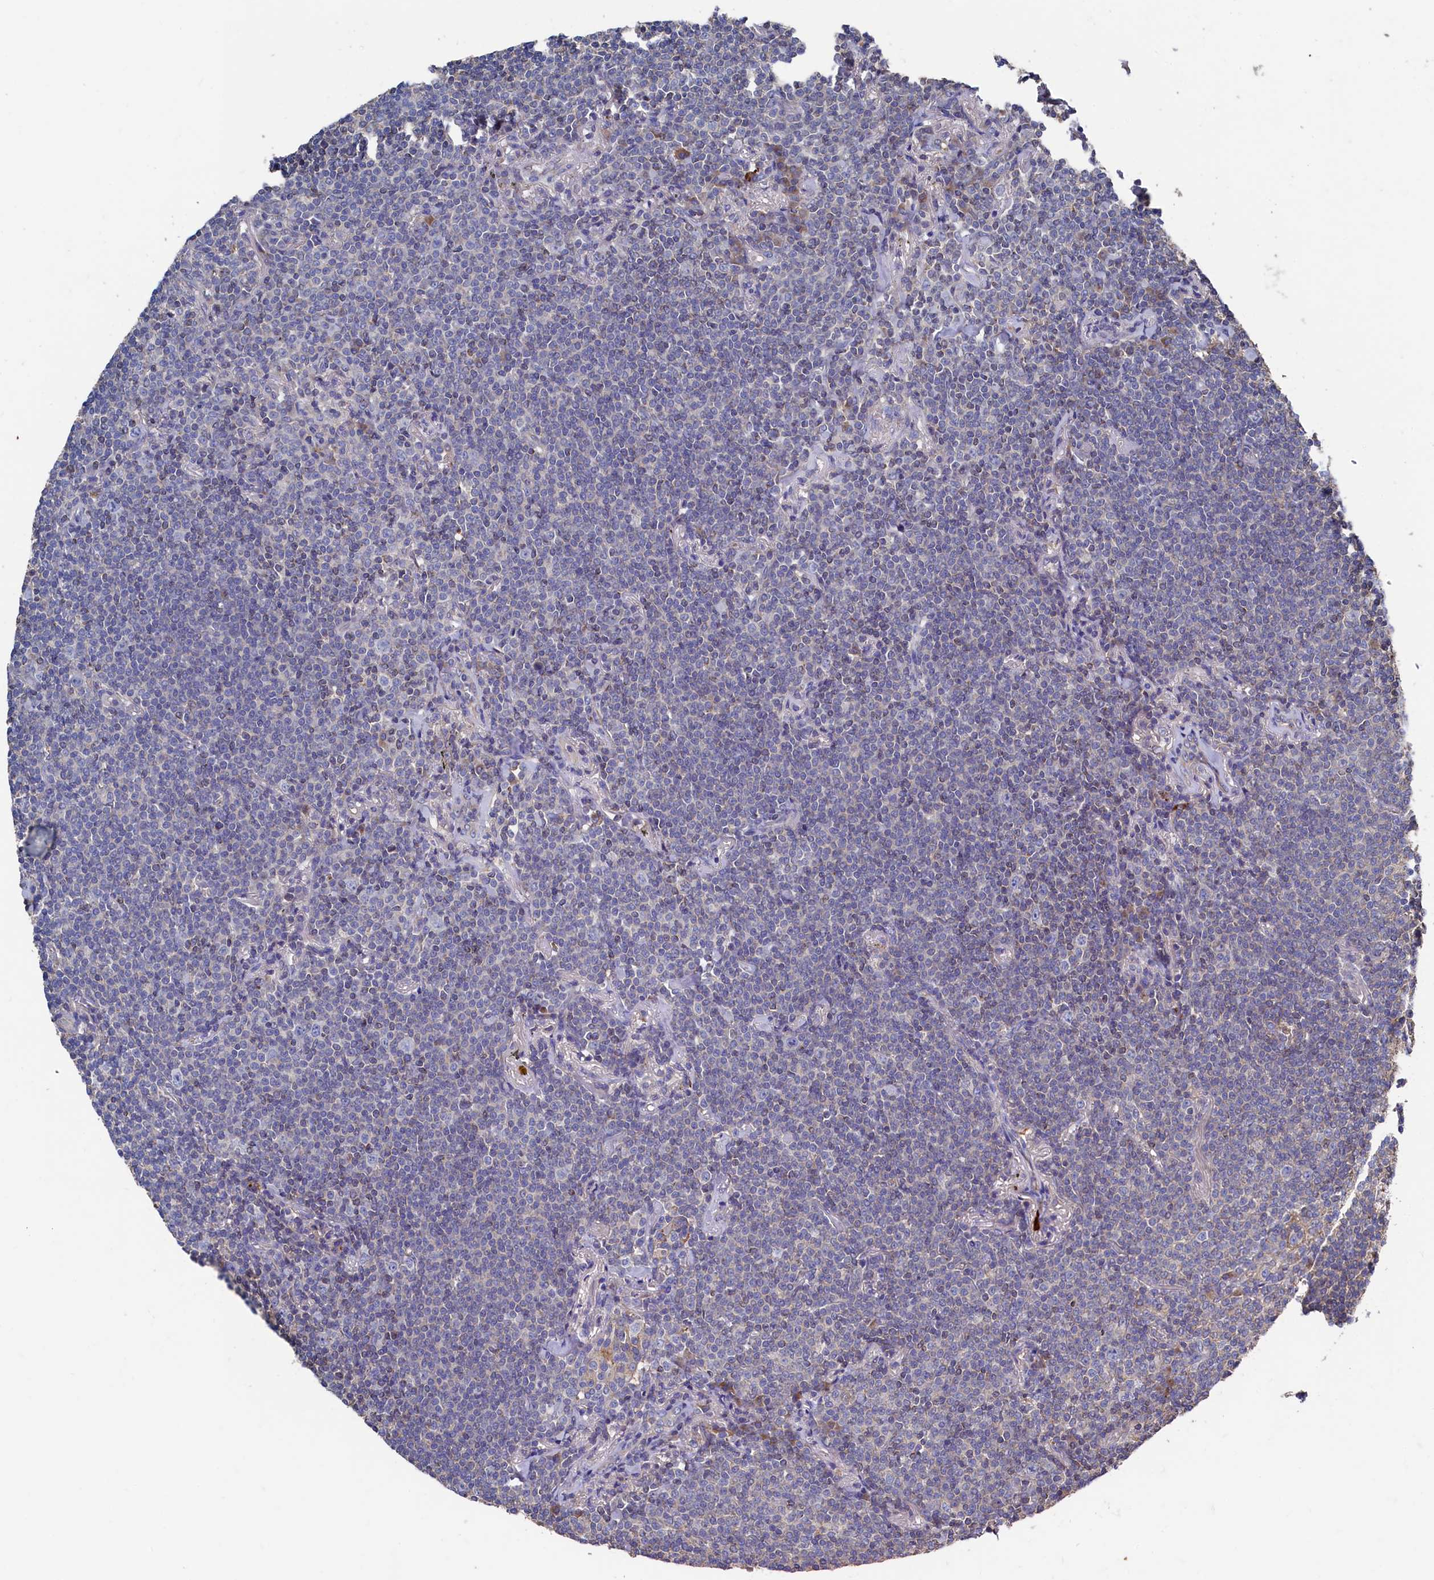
{"staining": {"intensity": "negative", "quantity": "none", "location": "none"}, "tissue": "lymphoma", "cell_type": "Tumor cells", "image_type": "cancer", "snomed": [{"axis": "morphology", "description": "Malignant lymphoma, non-Hodgkin's type, Low grade"}, {"axis": "topography", "description": "Lung"}], "caption": "The micrograph reveals no significant positivity in tumor cells of malignant lymphoma, non-Hodgkin's type (low-grade).", "gene": "TK2", "patient": {"sex": "female", "age": 71}}